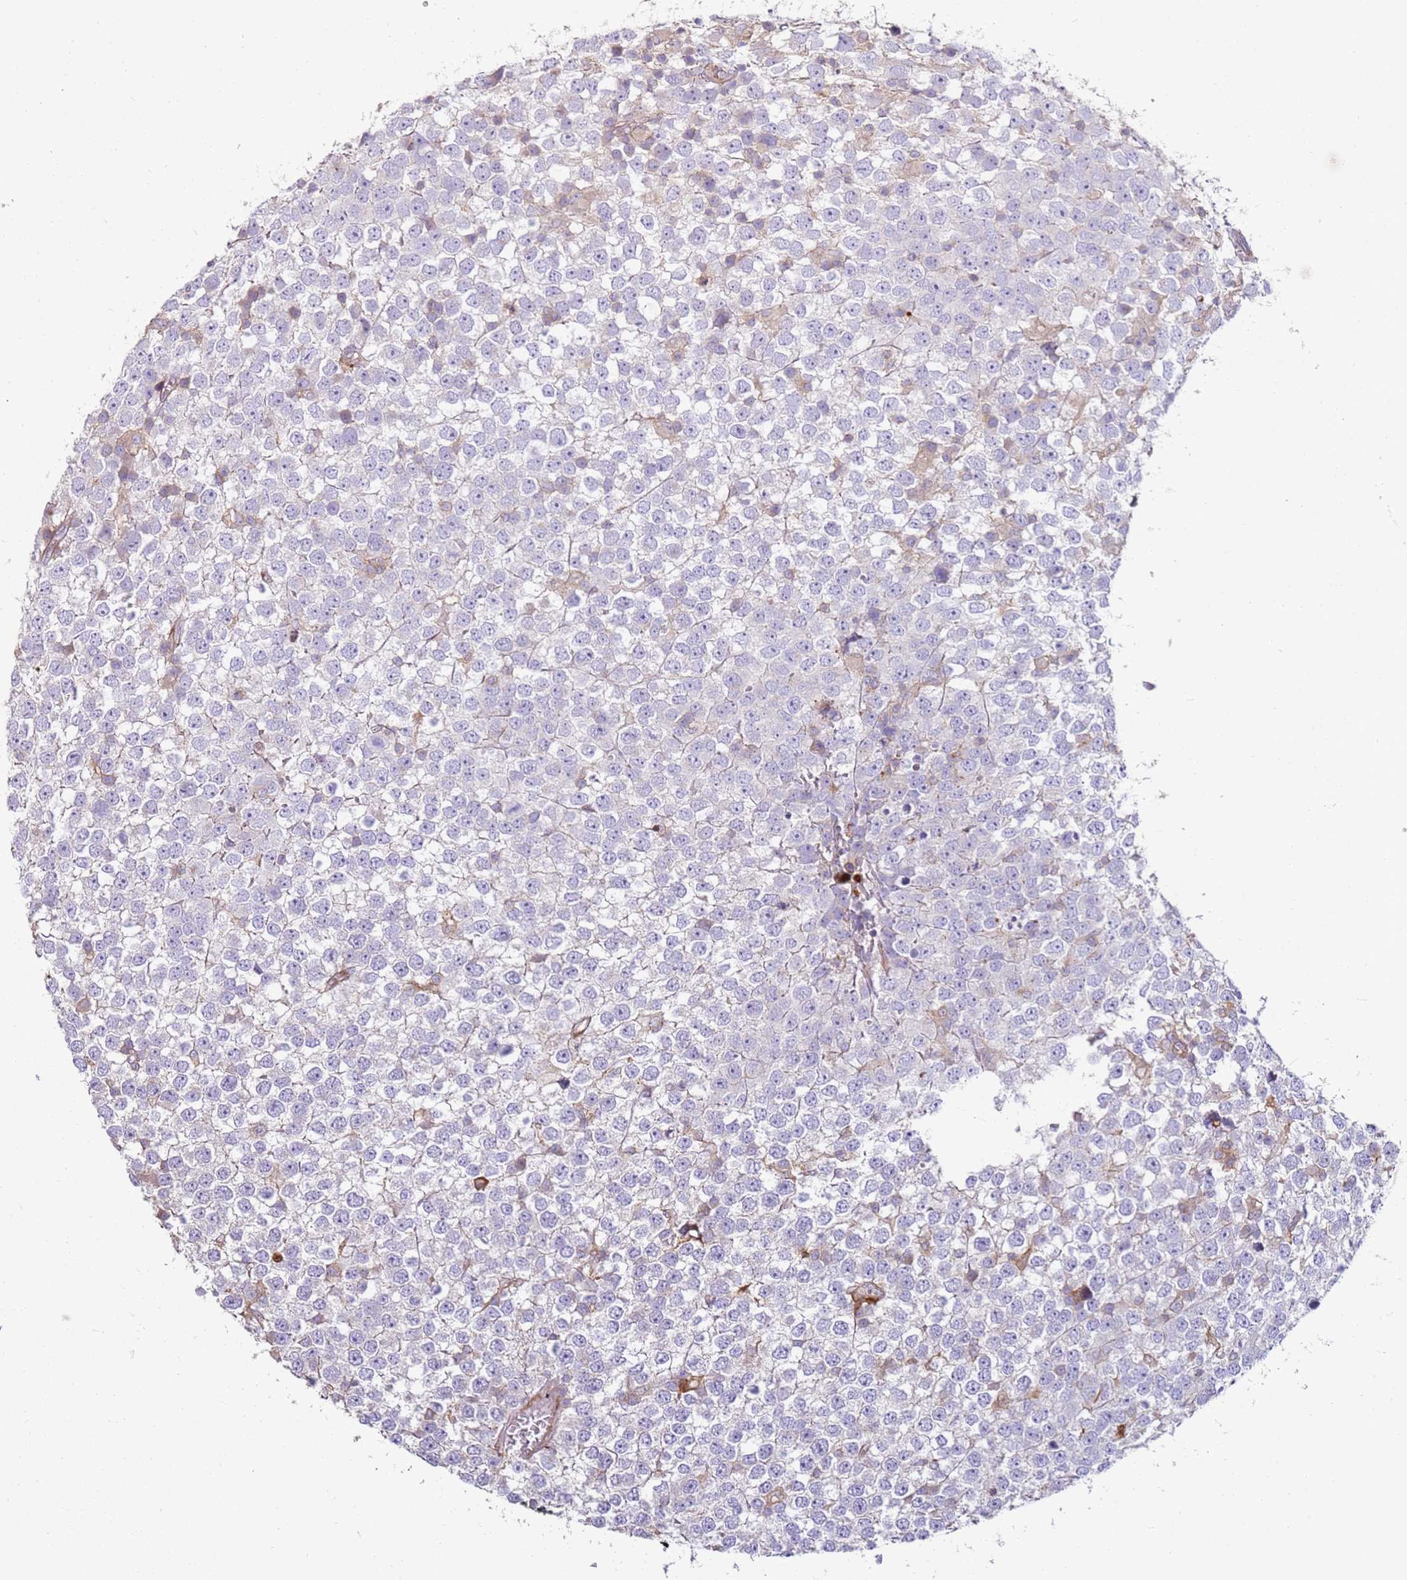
{"staining": {"intensity": "negative", "quantity": "none", "location": "none"}, "tissue": "testis cancer", "cell_type": "Tumor cells", "image_type": "cancer", "snomed": [{"axis": "morphology", "description": "Seminoma, NOS"}, {"axis": "topography", "description": "Testis"}], "caption": "Immunohistochemistry (IHC) of human seminoma (testis) demonstrates no expression in tumor cells. (DAB (3,3'-diaminobenzidine) IHC, high magnification).", "gene": "FPR1", "patient": {"sex": "male", "age": 65}}